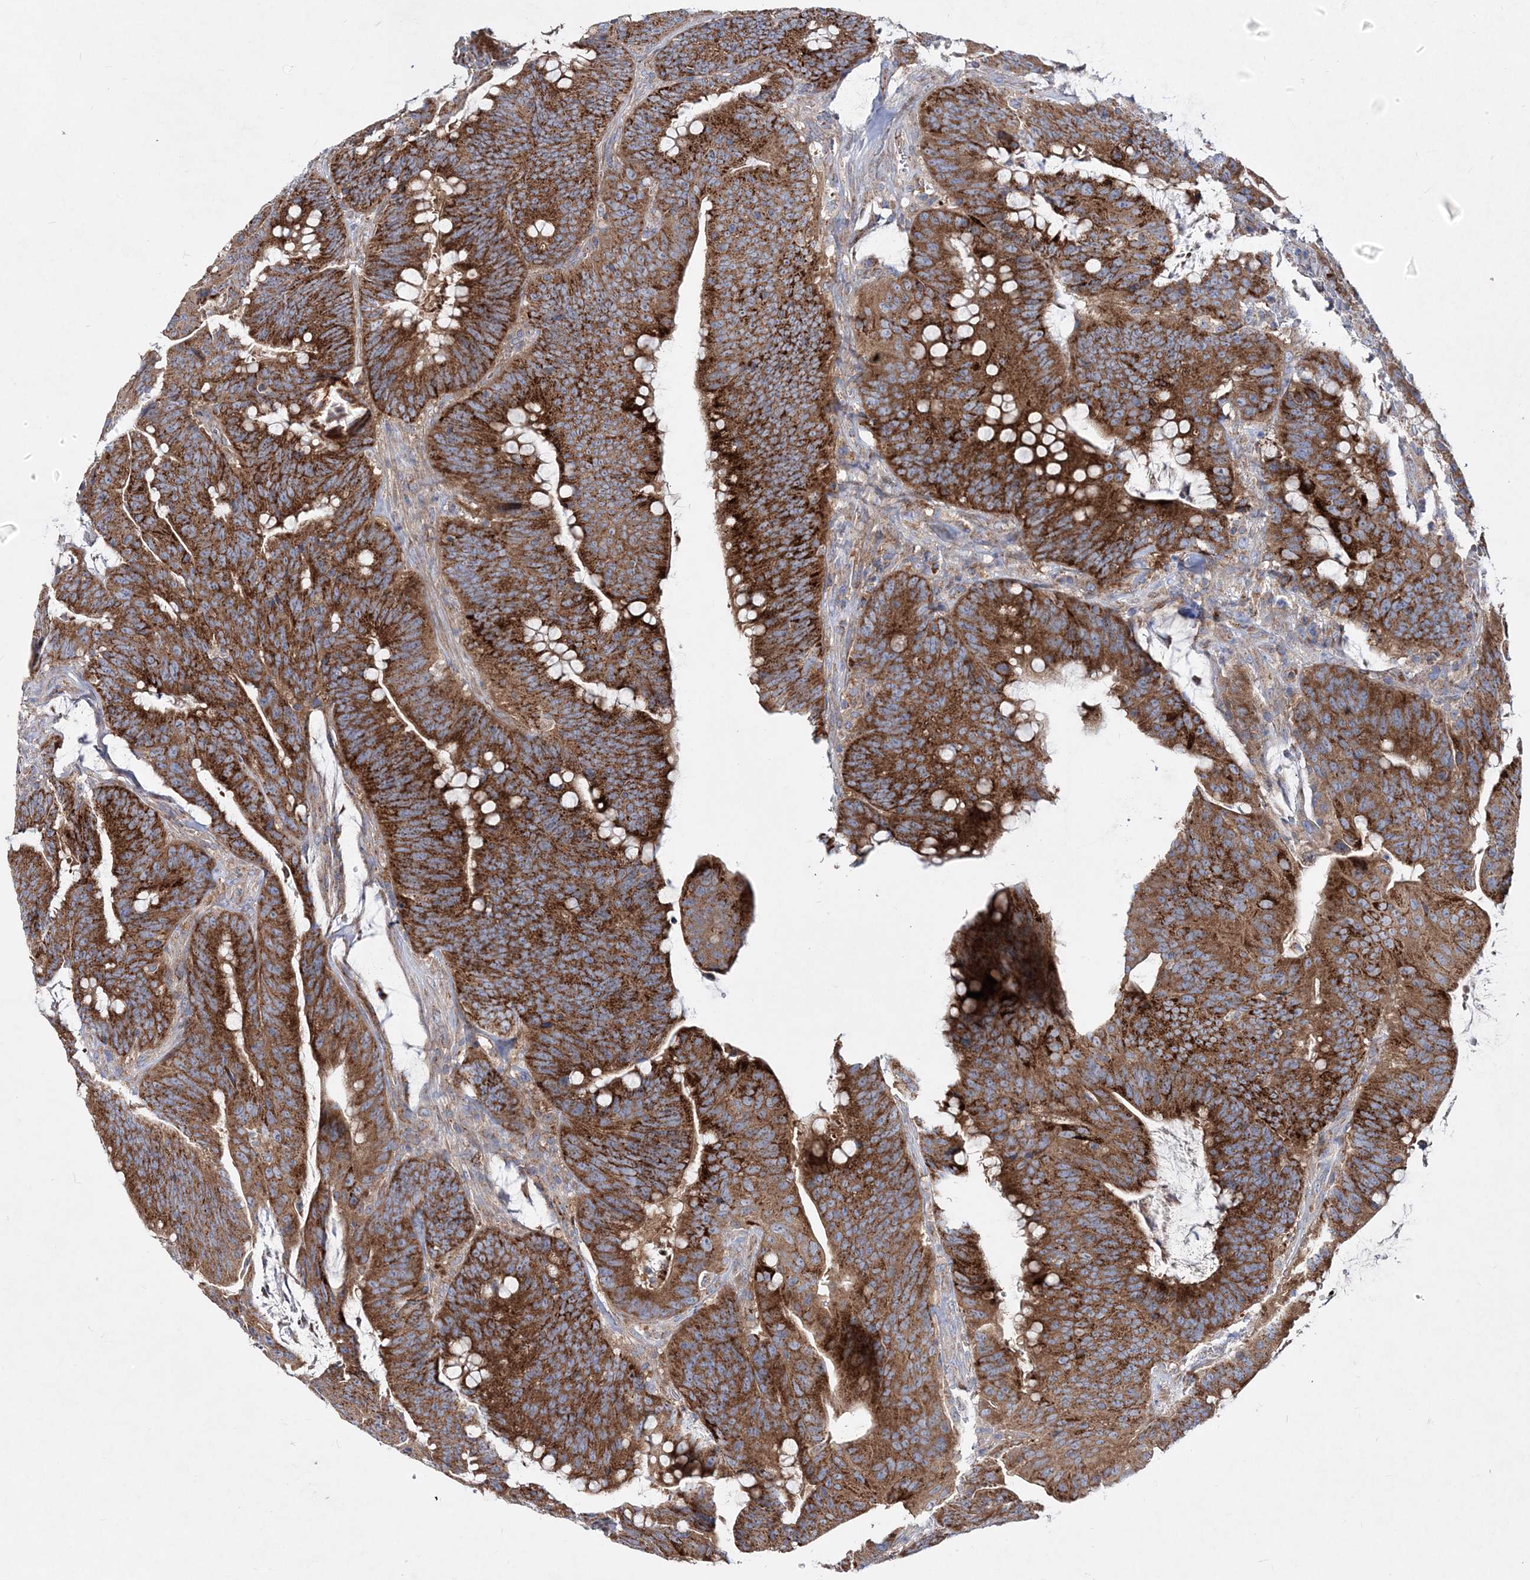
{"staining": {"intensity": "strong", "quantity": ">75%", "location": "cytoplasmic/membranous"}, "tissue": "colorectal cancer", "cell_type": "Tumor cells", "image_type": "cancer", "snomed": [{"axis": "morphology", "description": "Adenocarcinoma, NOS"}, {"axis": "topography", "description": "Colon"}], "caption": "About >75% of tumor cells in adenocarcinoma (colorectal) show strong cytoplasmic/membranous protein positivity as visualized by brown immunohistochemical staining.", "gene": "NGLY1", "patient": {"sex": "male", "age": 45}}